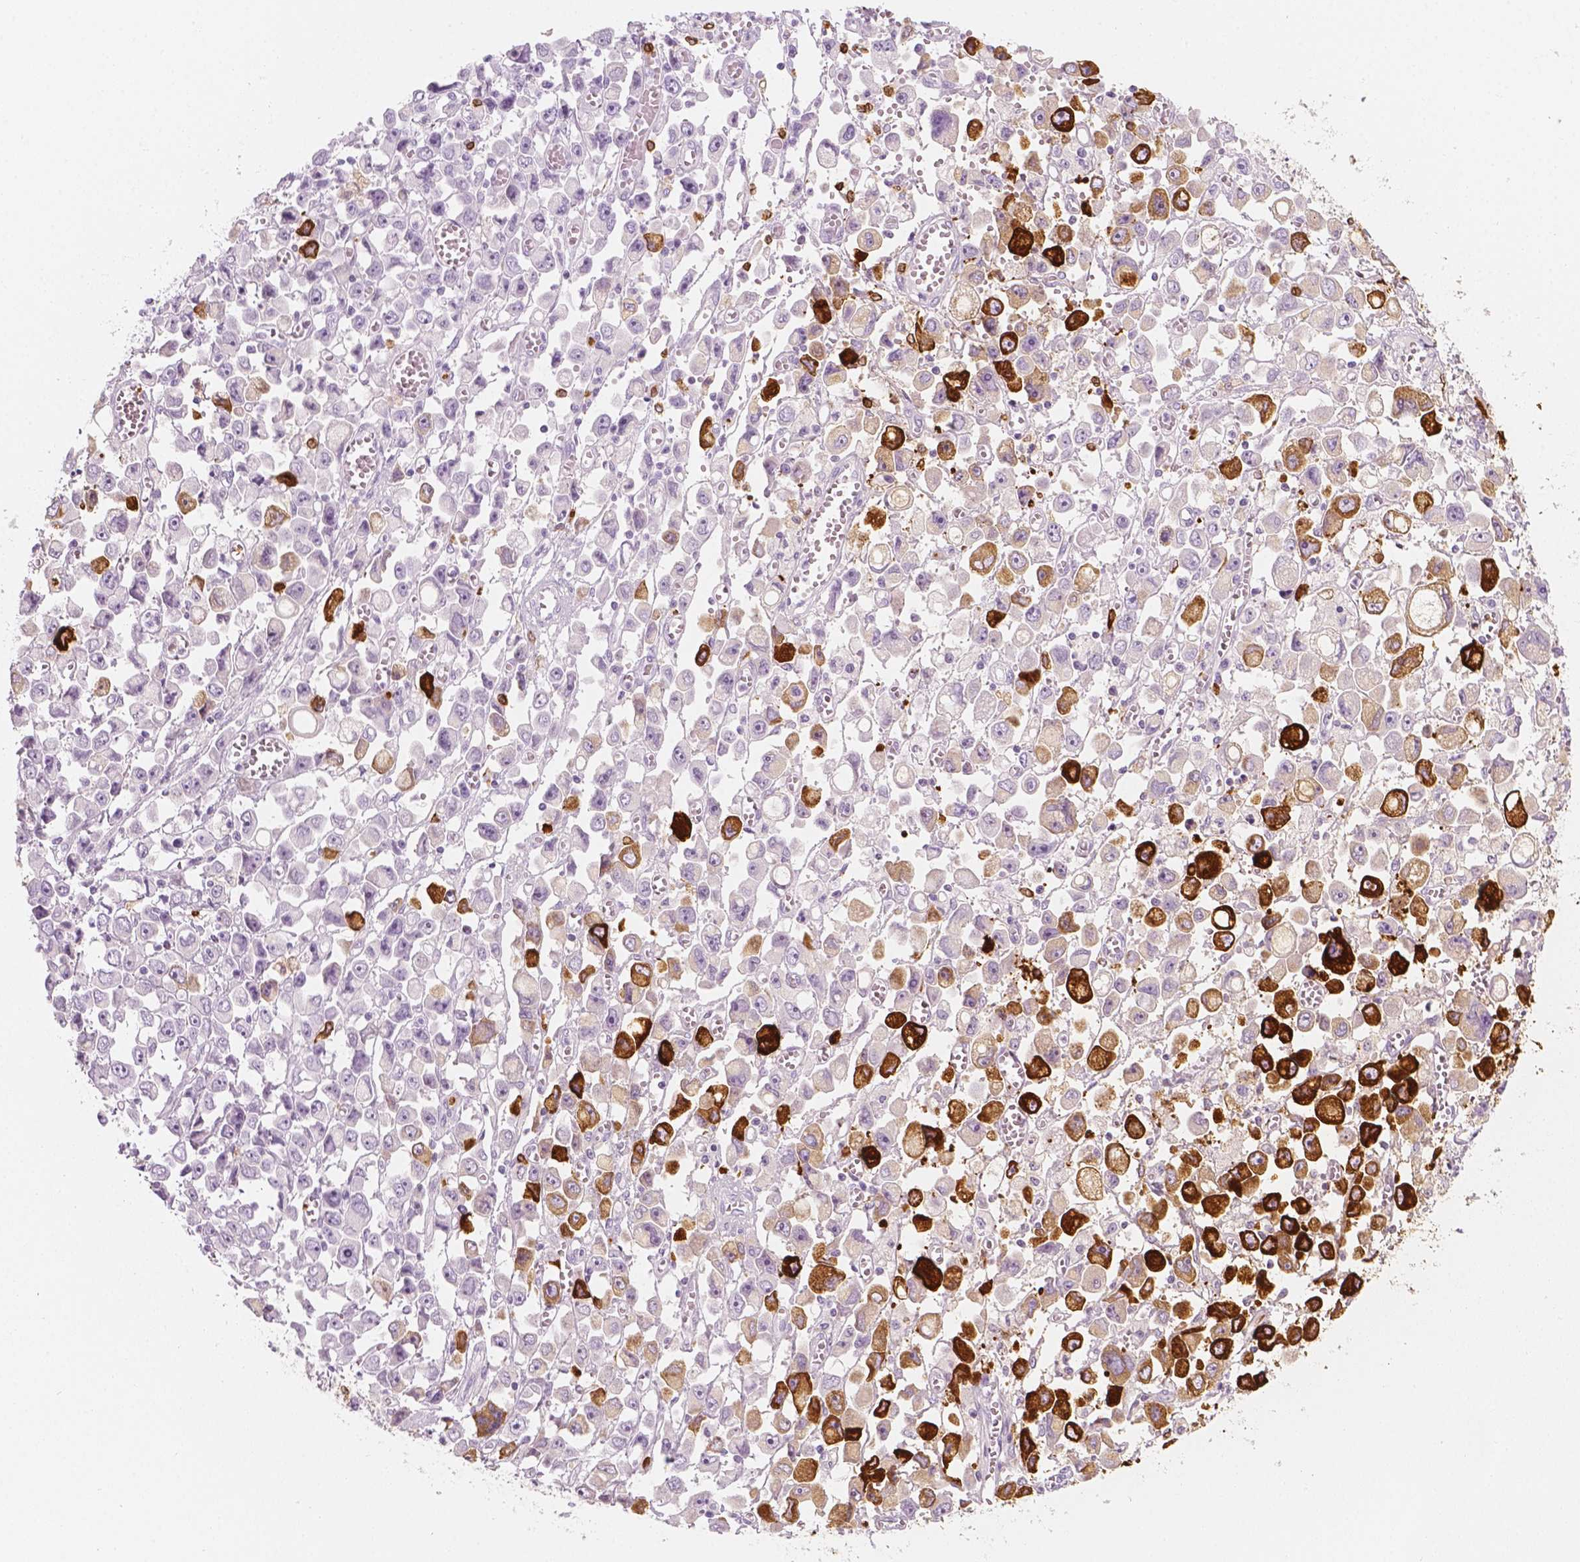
{"staining": {"intensity": "strong", "quantity": "<25%", "location": "cytoplasmic/membranous"}, "tissue": "stomach cancer", "cell_type": "Tumor cells", "image_type": "cancer", "snomed": [{"axis": "morphology", "description": "Adenocarcinoma, NOS"}, {"axis": "topography", "description": "Stomach, upper"}], "caption": "Strong cytoplasmic/membranous protein expression is present in approximately <25% of tumor cells in stomach cancer.", "gene": "CES1", "patient": {"sex": "male", "age": 70}}